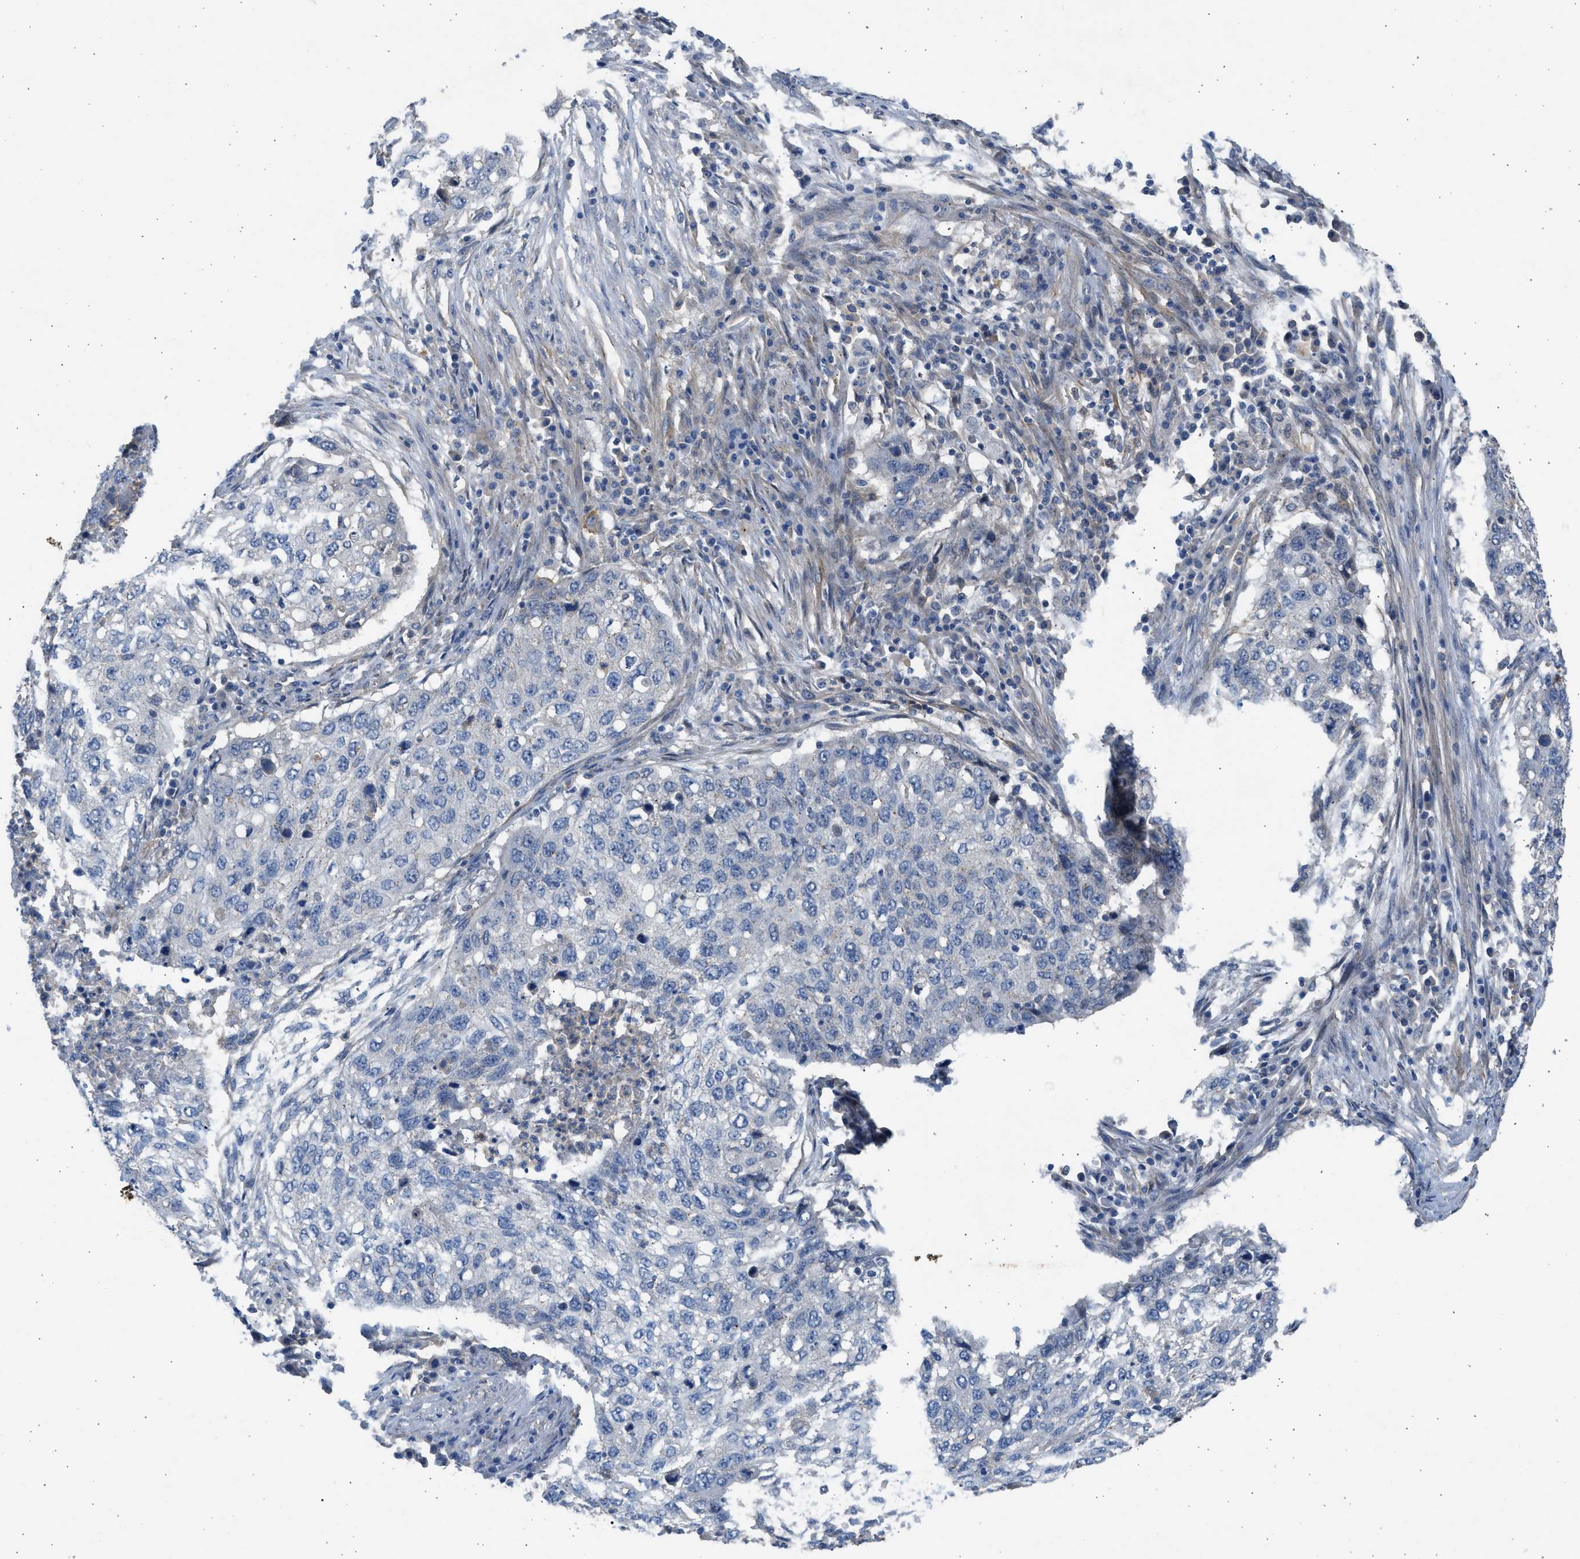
{"staining": {"intensity": "negative", "quantity": "none", "location": "none"}, "tissue": "lung cancer", "cell_type": "Tumor cells", "image_type": "cancer", "snomed": [{"axis": "morphology", "description": "Squamous cell carcinoma, NOS"}, {"axis": "topography", "description": "Lung"}], "caption": "Tumor cells show no significant expression in squamous cell carcinoma (lung).", "gene": "PCNX3", "patient": {"sex": "female", "age": 63}}